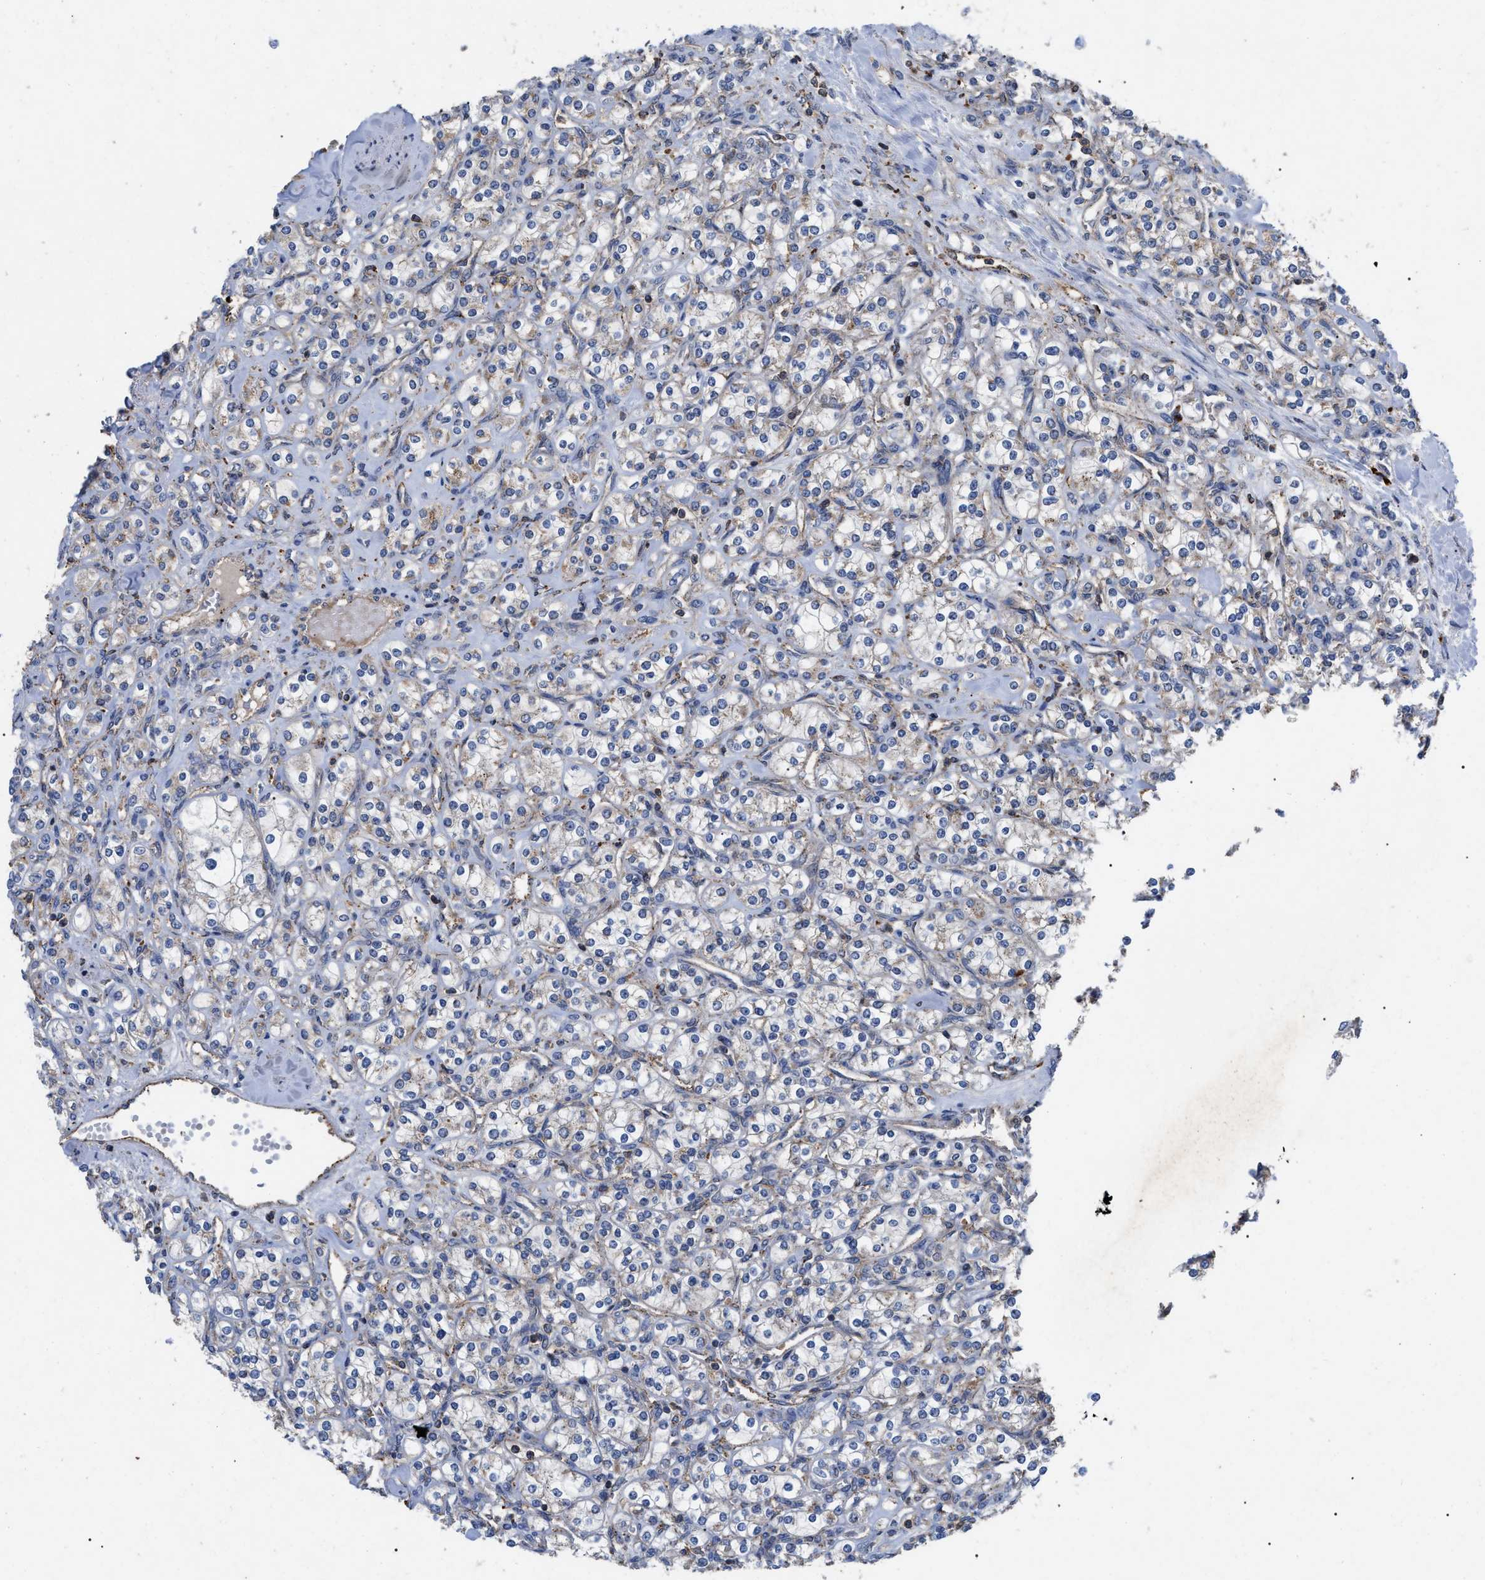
{"staining": {"intensity": "weak", "quantity": ">75%", "location": "cytoplasmic/membranous"}, "tissue": "renal cancer", "cell_type": "Tumor cells", "image_type": "cancer", "snomed": [{"axis": "morphology", "description": "Adenocarcinoma, NOS"}, {"axis": "topography", "description": "Kidney"}], "caption": "Weak cytoplasmic/membranous expression is seen in about >75% of tumor cells in adenocarcinoma (renal).", "gene": "FAM171A2", "patient": {"sex": "male", "age": 77}}